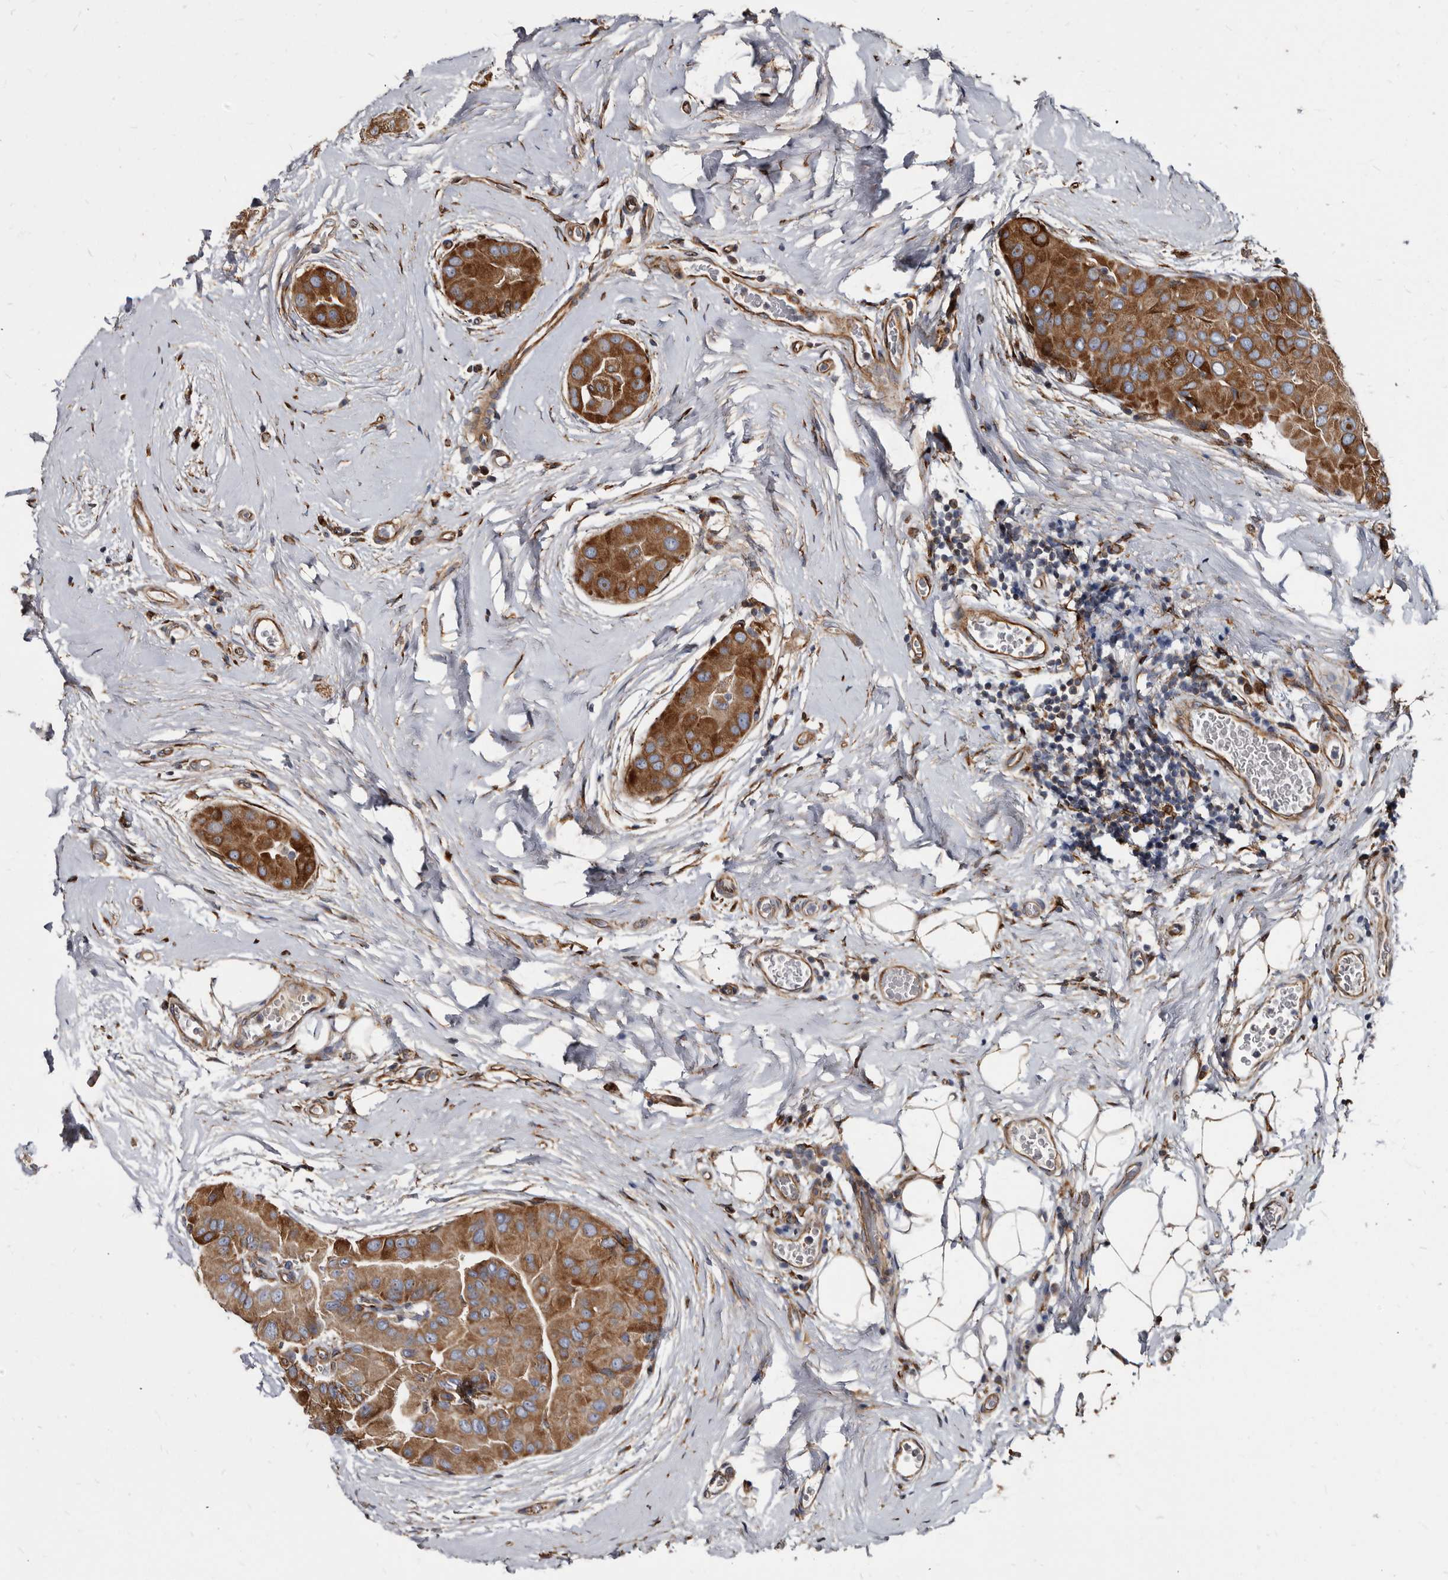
{"staining": {"intensity": "strong", "quantity": ">75%", "location": "cytoplasmic/membranous"}, "tissue": "thyroid cancer", "cell_type": "Tumor cells", "image_type": "cancer", "snomed": [{"axis": "morphology", "description": "Papillary adenocarcinoma, NOS"}, {"axis": "topography", "description": "Thyroid gland"}], "caption": "Immunohistochemistry (IHC) staining of thyroid papillary adenocarcinoma, which exhibits high levels of strong cytoplasmic/membranous expression in approximately >75% of tumor cells indicating strong cytoplasmic/membranous protein staining. The staining was performed using DAB (brown) for protein detection and nuclei were counterstained in hematoxylin (blue).", "gene": "KCTD20", "patient": {"sex": "male", "age": 33}}